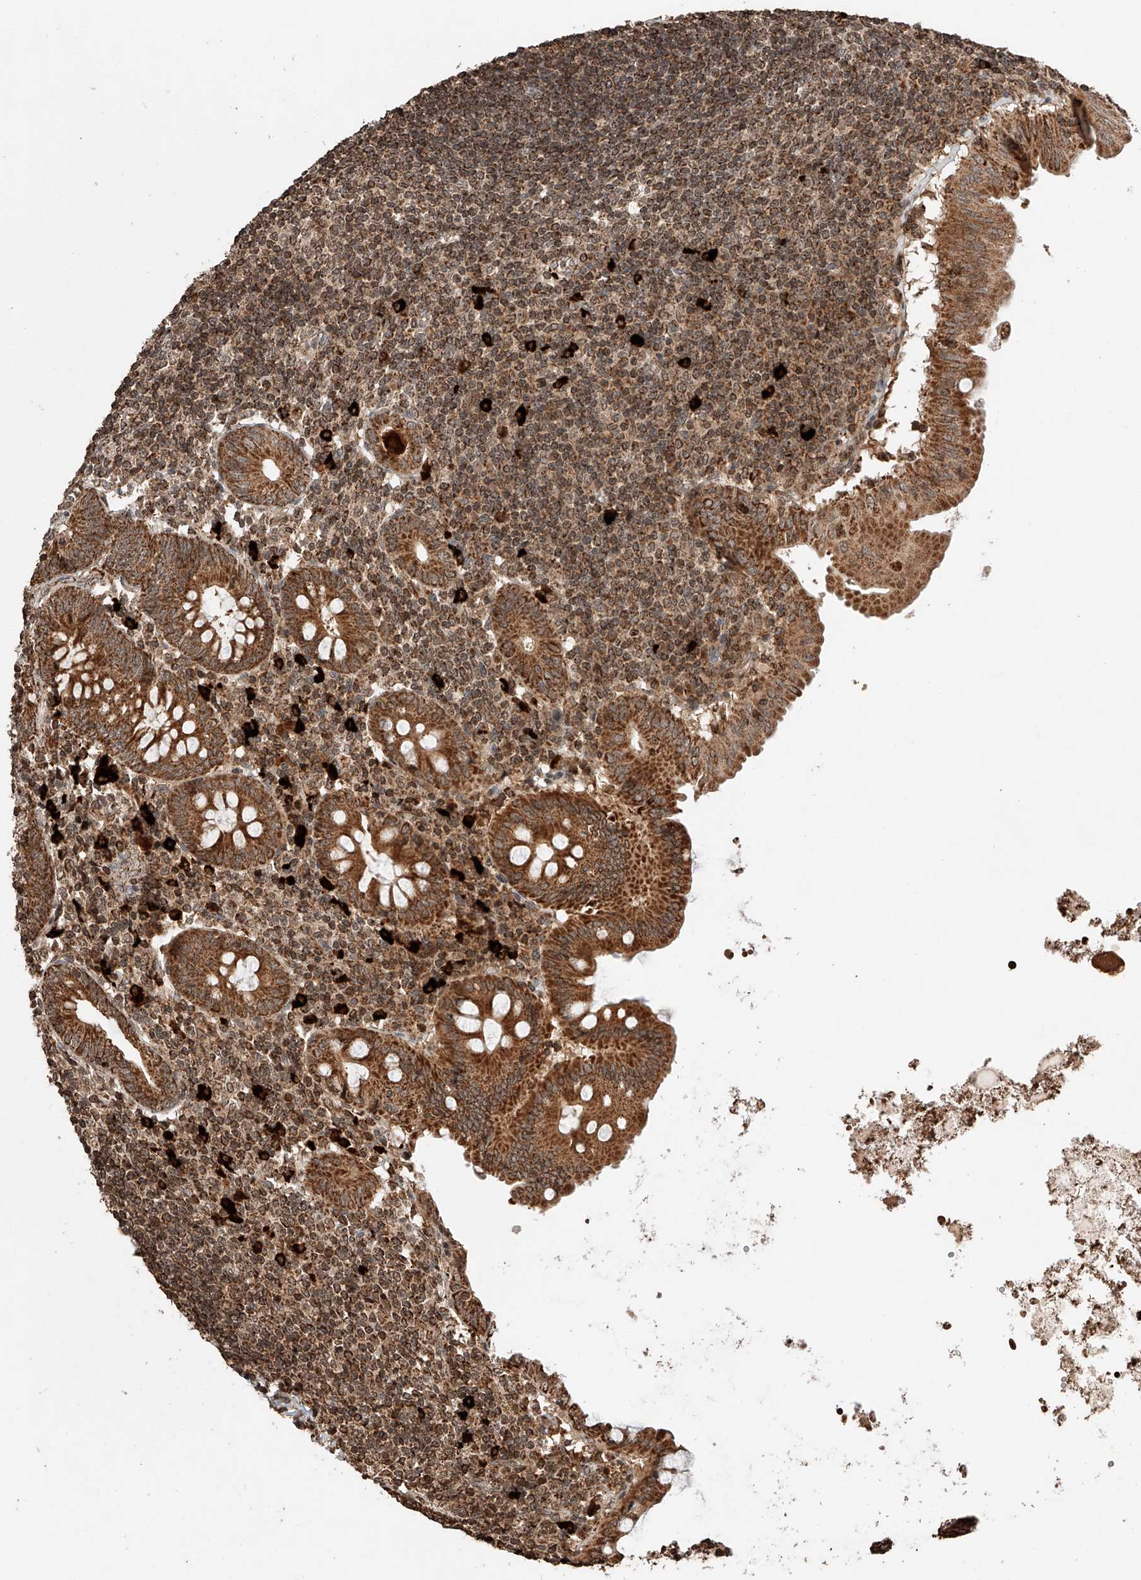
{"staining": {"intensity": "strong", "quantity": ">75%", "location": "cytoplasmic/membranous"}, "tissue": "appendix", "cell_type": "Glandular cells", "image_type": "normal", "snomed": [{"axis": "morphology", "description": "Normal tissue, NOS"}, {"axis": "topography", "description": "Appendix"}], "caption": "Immunohistochemistry photomicrograph of unremarkable human appendix stained for a protein (brown), which exhibits high levels of strong cytoplasmic/membranous expression in about >75% of glandular cells.", "gene": "ARHGAP33", "patient": {"sex": "female", "age": 54}}